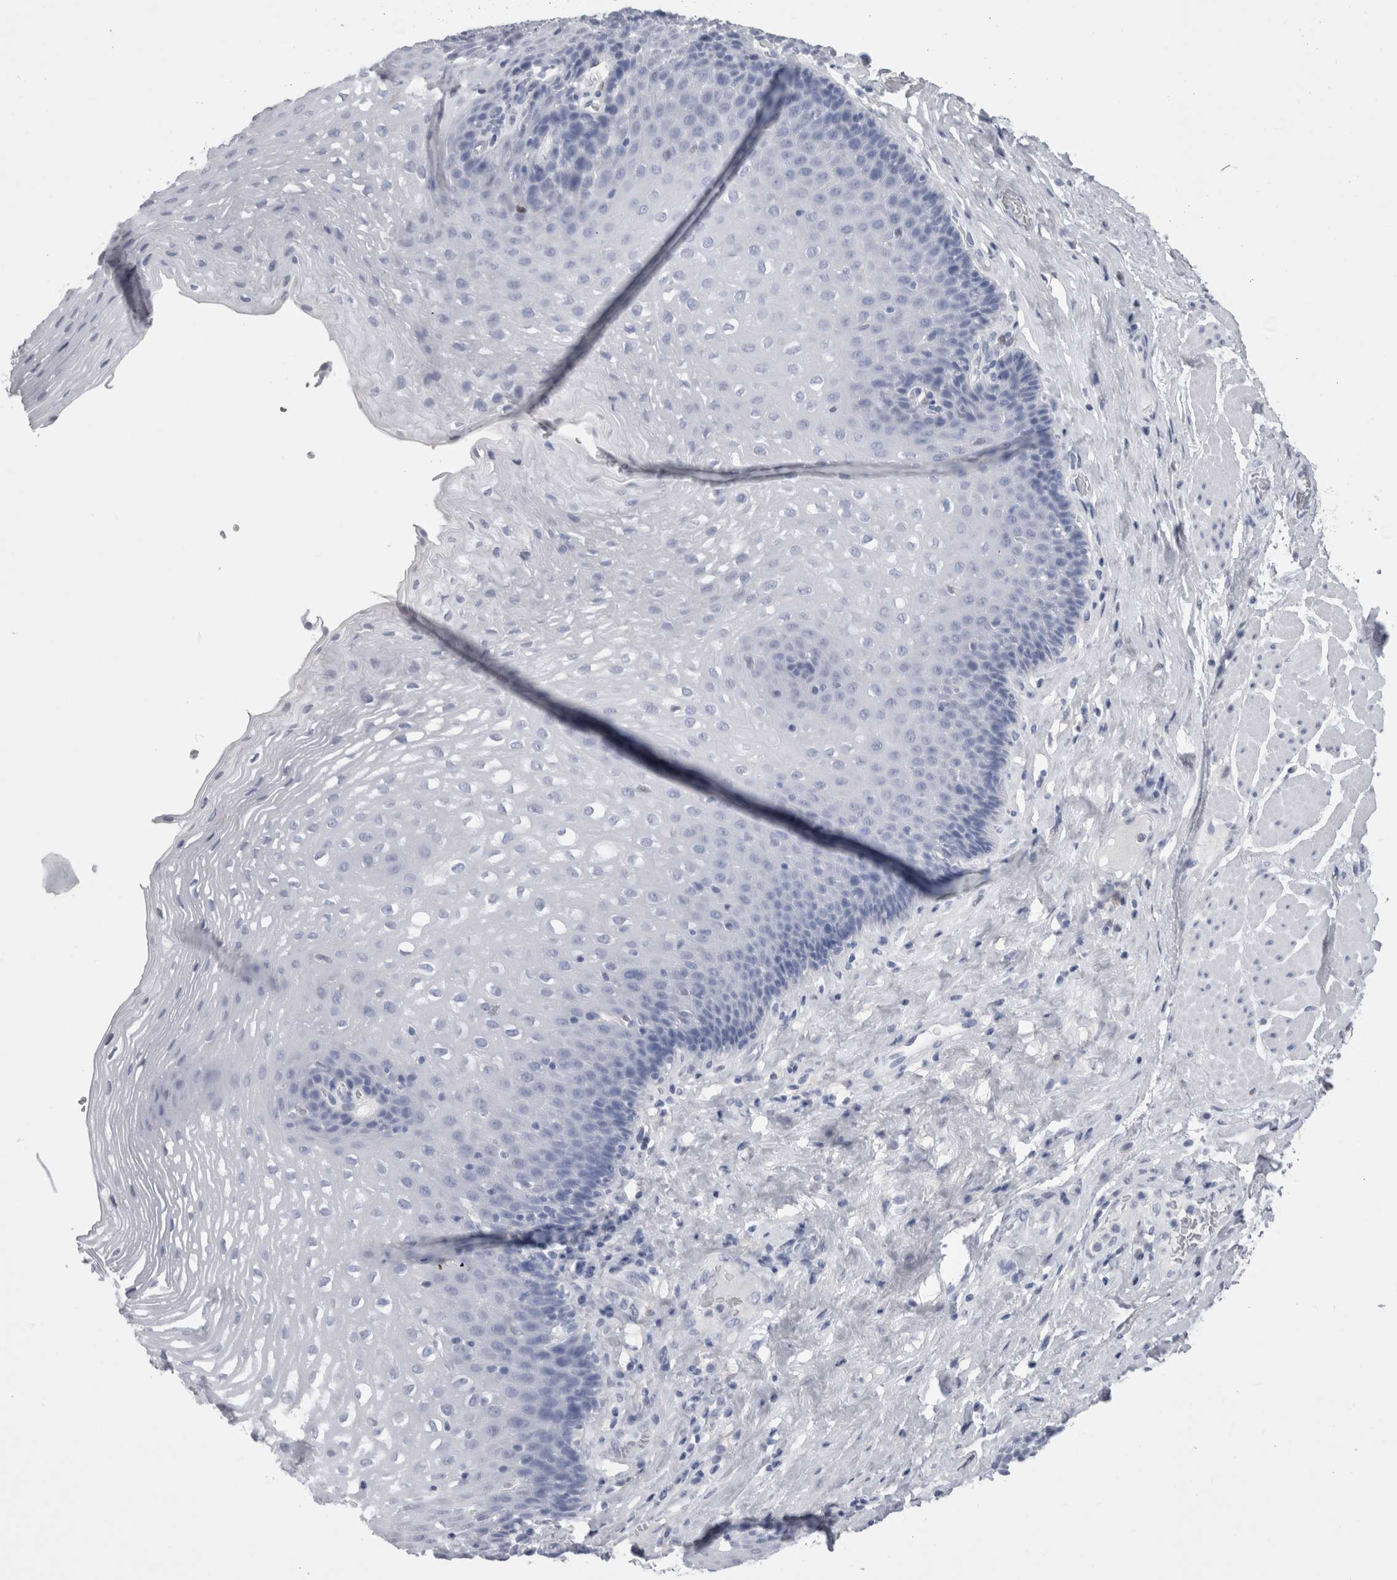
{"staining": {"intensity": "negative", "quantity": "none", "location": "none"}, "tissue": "esophagus", "cell_type": "Squamous epithelial cells", "image_type": "normal", "snomed": [{"axis": "morphology", "description": "Normal tissue, NOS"}, {"axis": "topography", "description": "Esophagus"}], "caption": "Human esophagus stained for a protein using IHC demonstrates no positivity in squamous epithelial cells.", "gene": "CA8", "patient": {"sex": "female", "age": 66}}